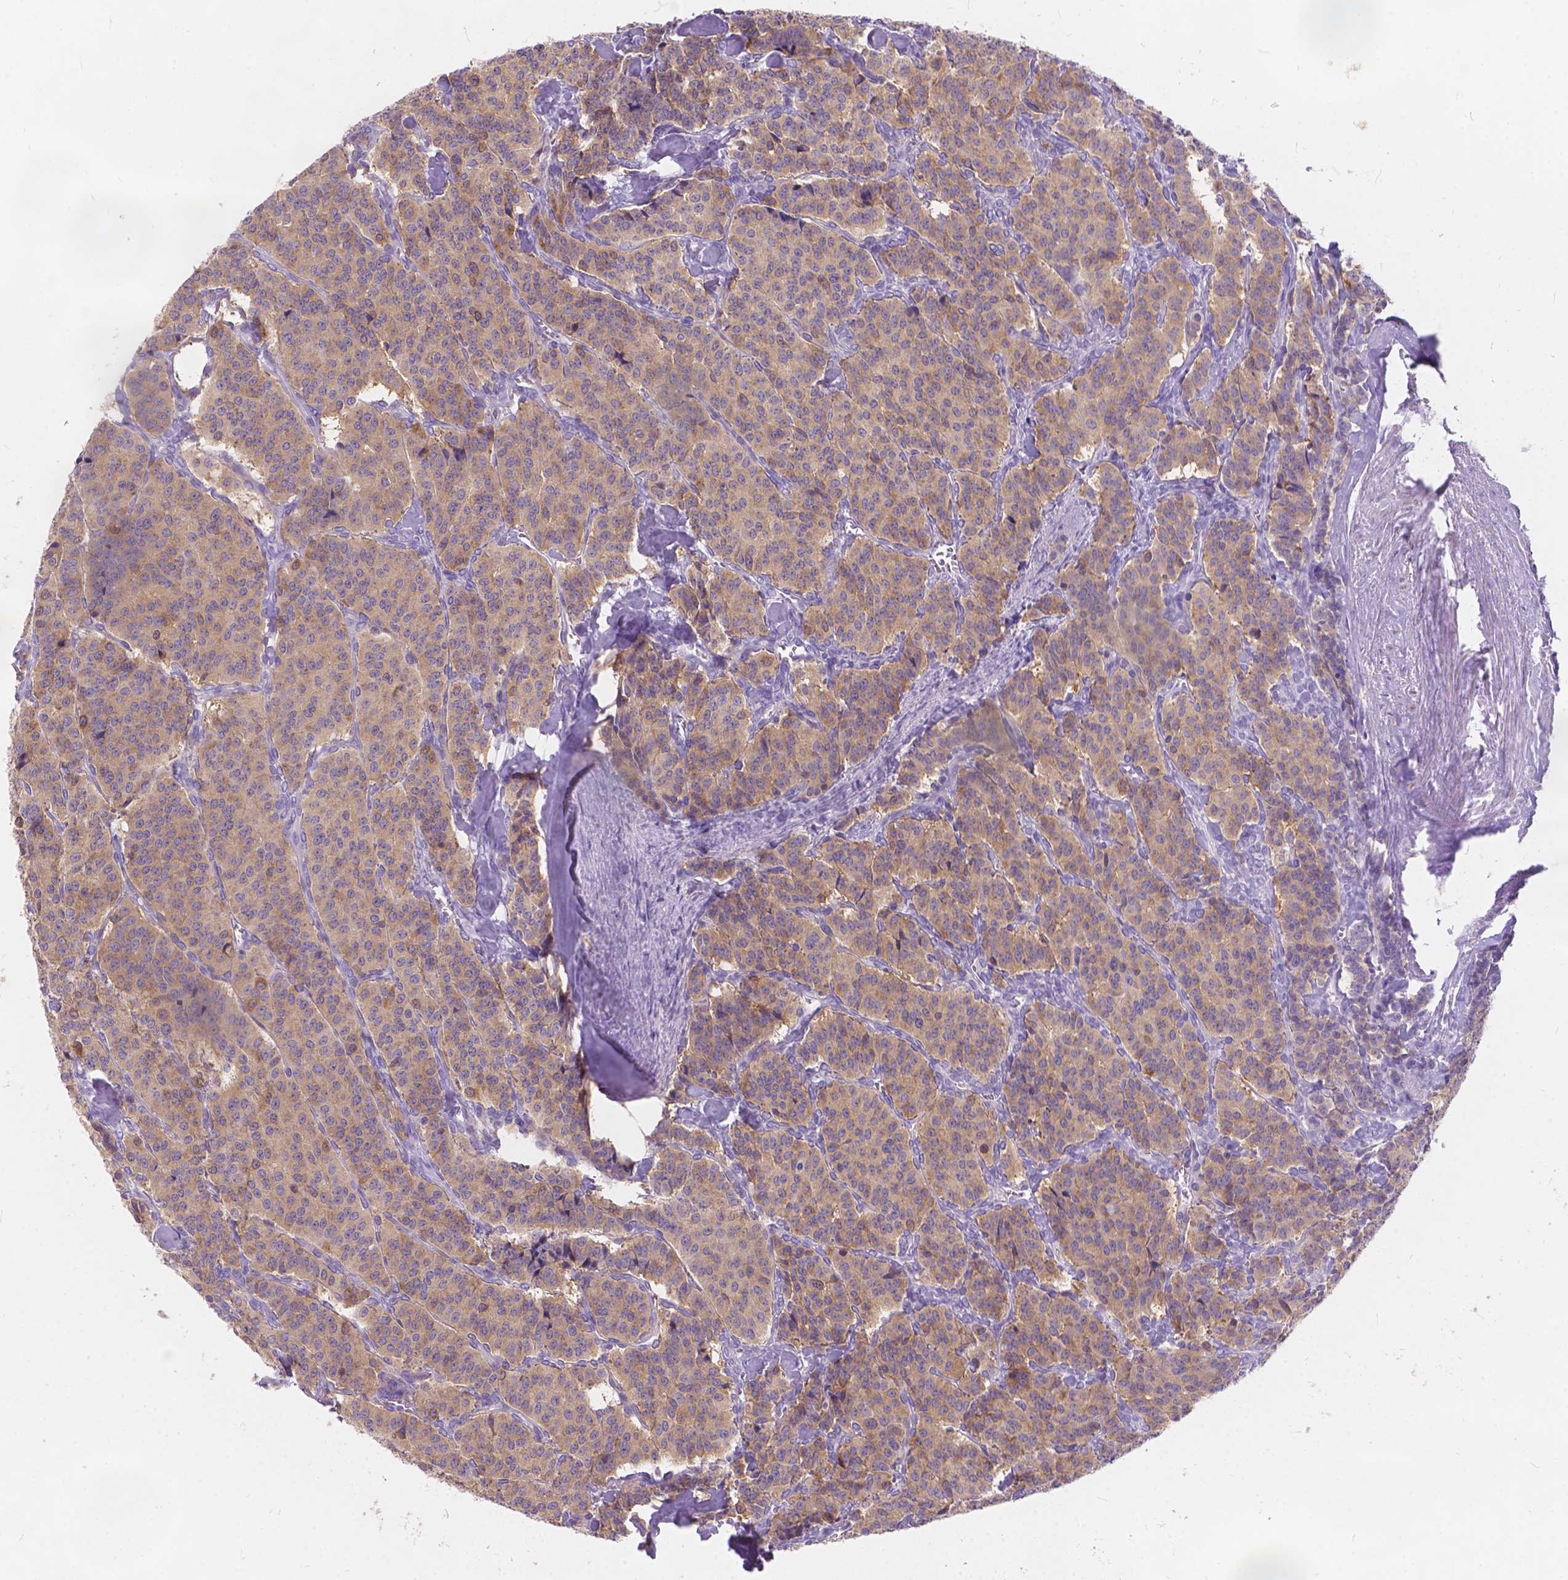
{"staining": {"intensity": "weak", "quantity": ">75%", "location": "cytoplasmic/membranous,nuclear"}, "tissue": "carcinoid", "cell_type": "Tumor cells", "image_type": "cancer", "snomed": [{"axis": "morphology", "description": "Normal tissue, NOS"}, {"axis": "morphology", "description": "Carcinoid, malignant, NOS"}, {"axis": "topography", "description": "Lung"}], "caption": "Weak cytoplasmic/membranous and nuclear protein positivity is appreciated in approximately >75% of tumor cells in carcinoid.", "gene": "PEX11G", "patient": {"sex": "female", "age": 46}}